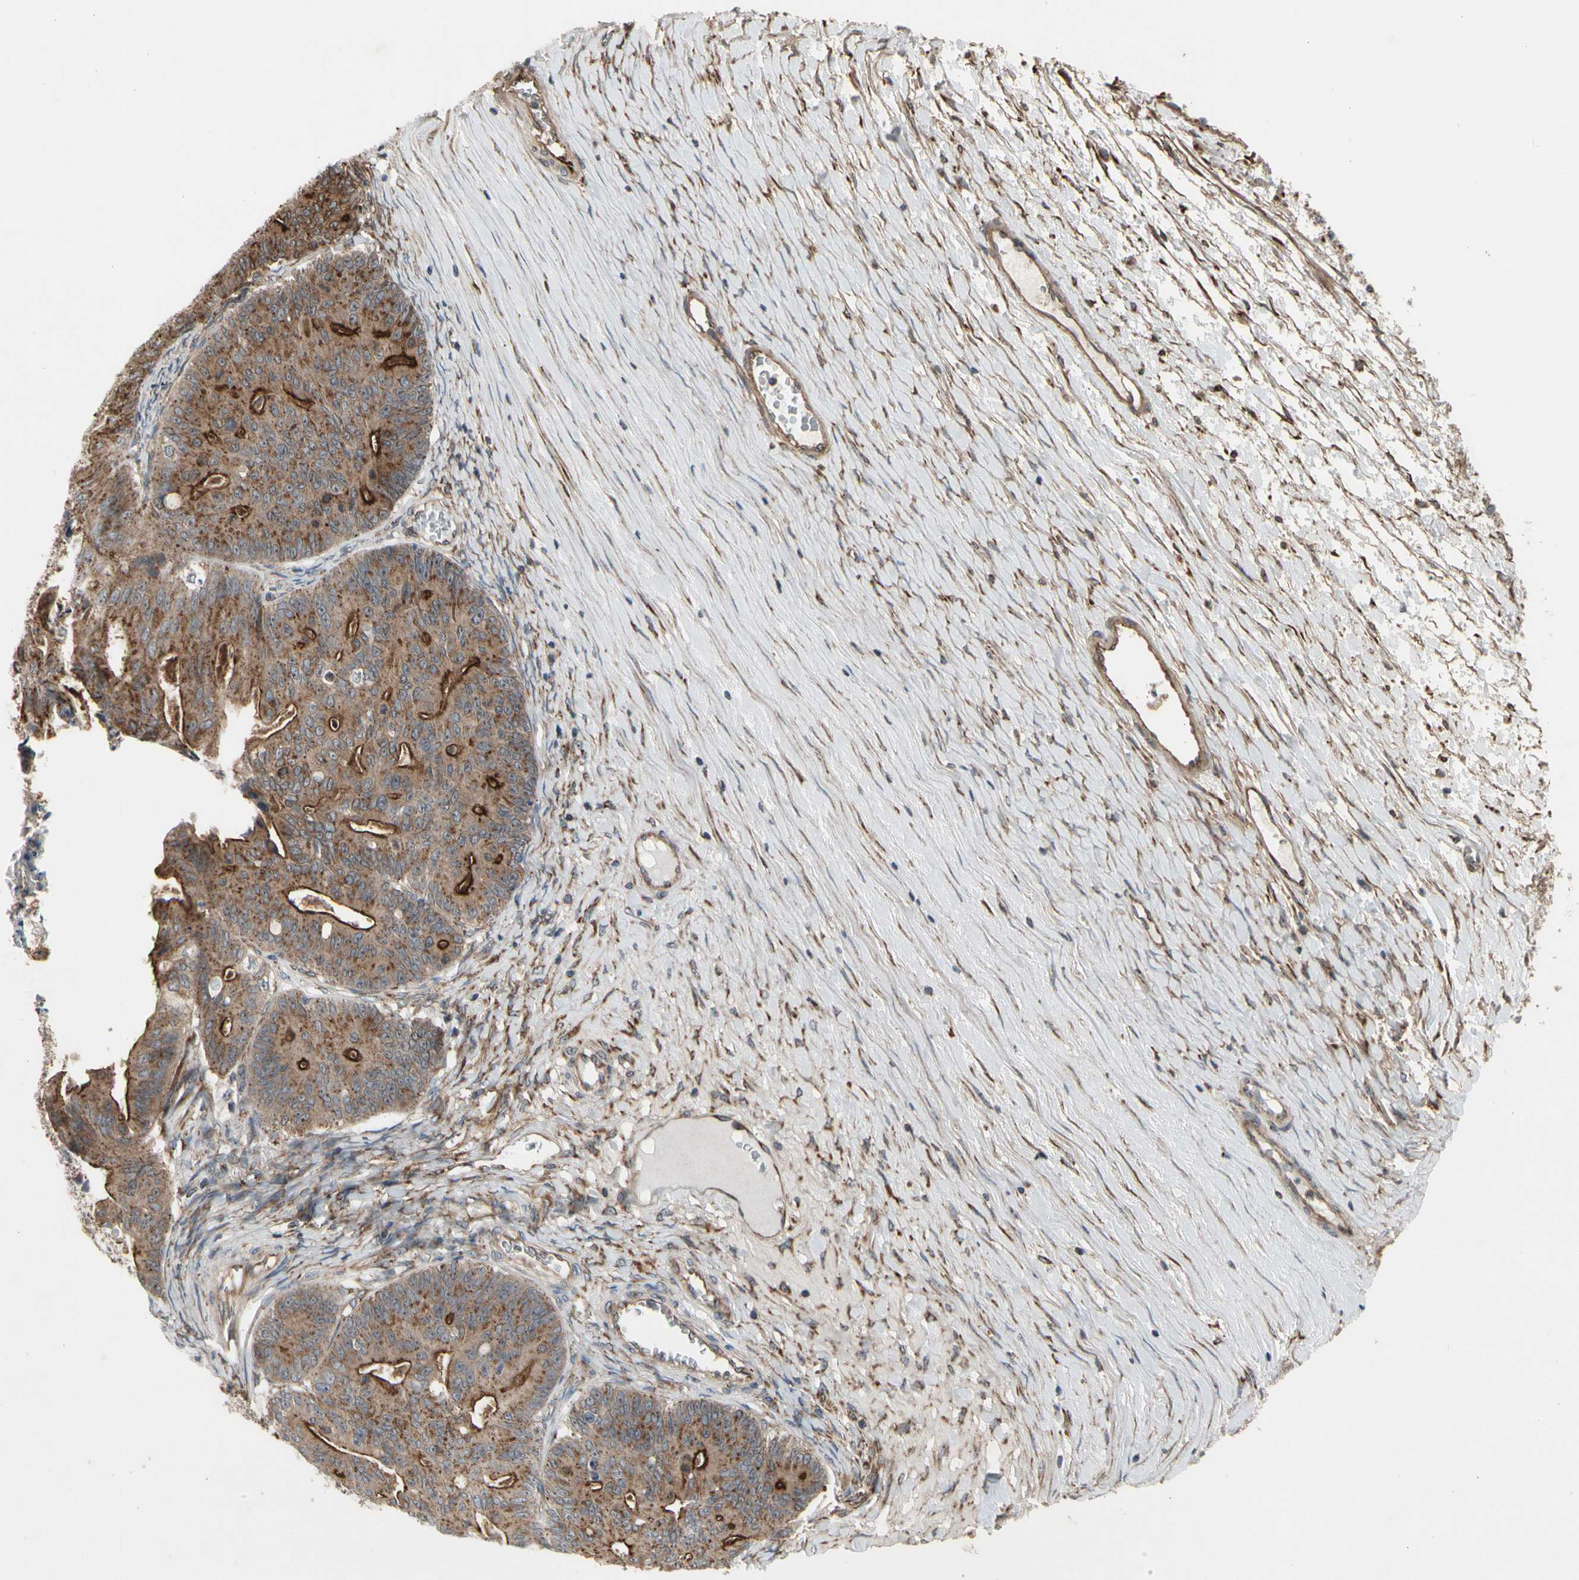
{"staining": {"intensity": "strong", "quantity": ">75%", "location": "cytoplasmic/membranous"}, "tissue": "ovarian cancer", "cell_type": "Tumor cells", "image_type": "cancer", "snomed": [{"axis": "morphology", "description": "Cystadenocarcinoma, mucinous, NOS"}, {"axis": "topography", "description": "Ovary"}], "caption": "Brown immunohistochemical staining in human ovarian cancer (mucinous cystadenocarcinoma) reveals strong cytoplasmic/membranous expression in approximately >75% of tumor cells.", "gene": "SLC39A9", "patient": {"sex": "female", "age": 37}}